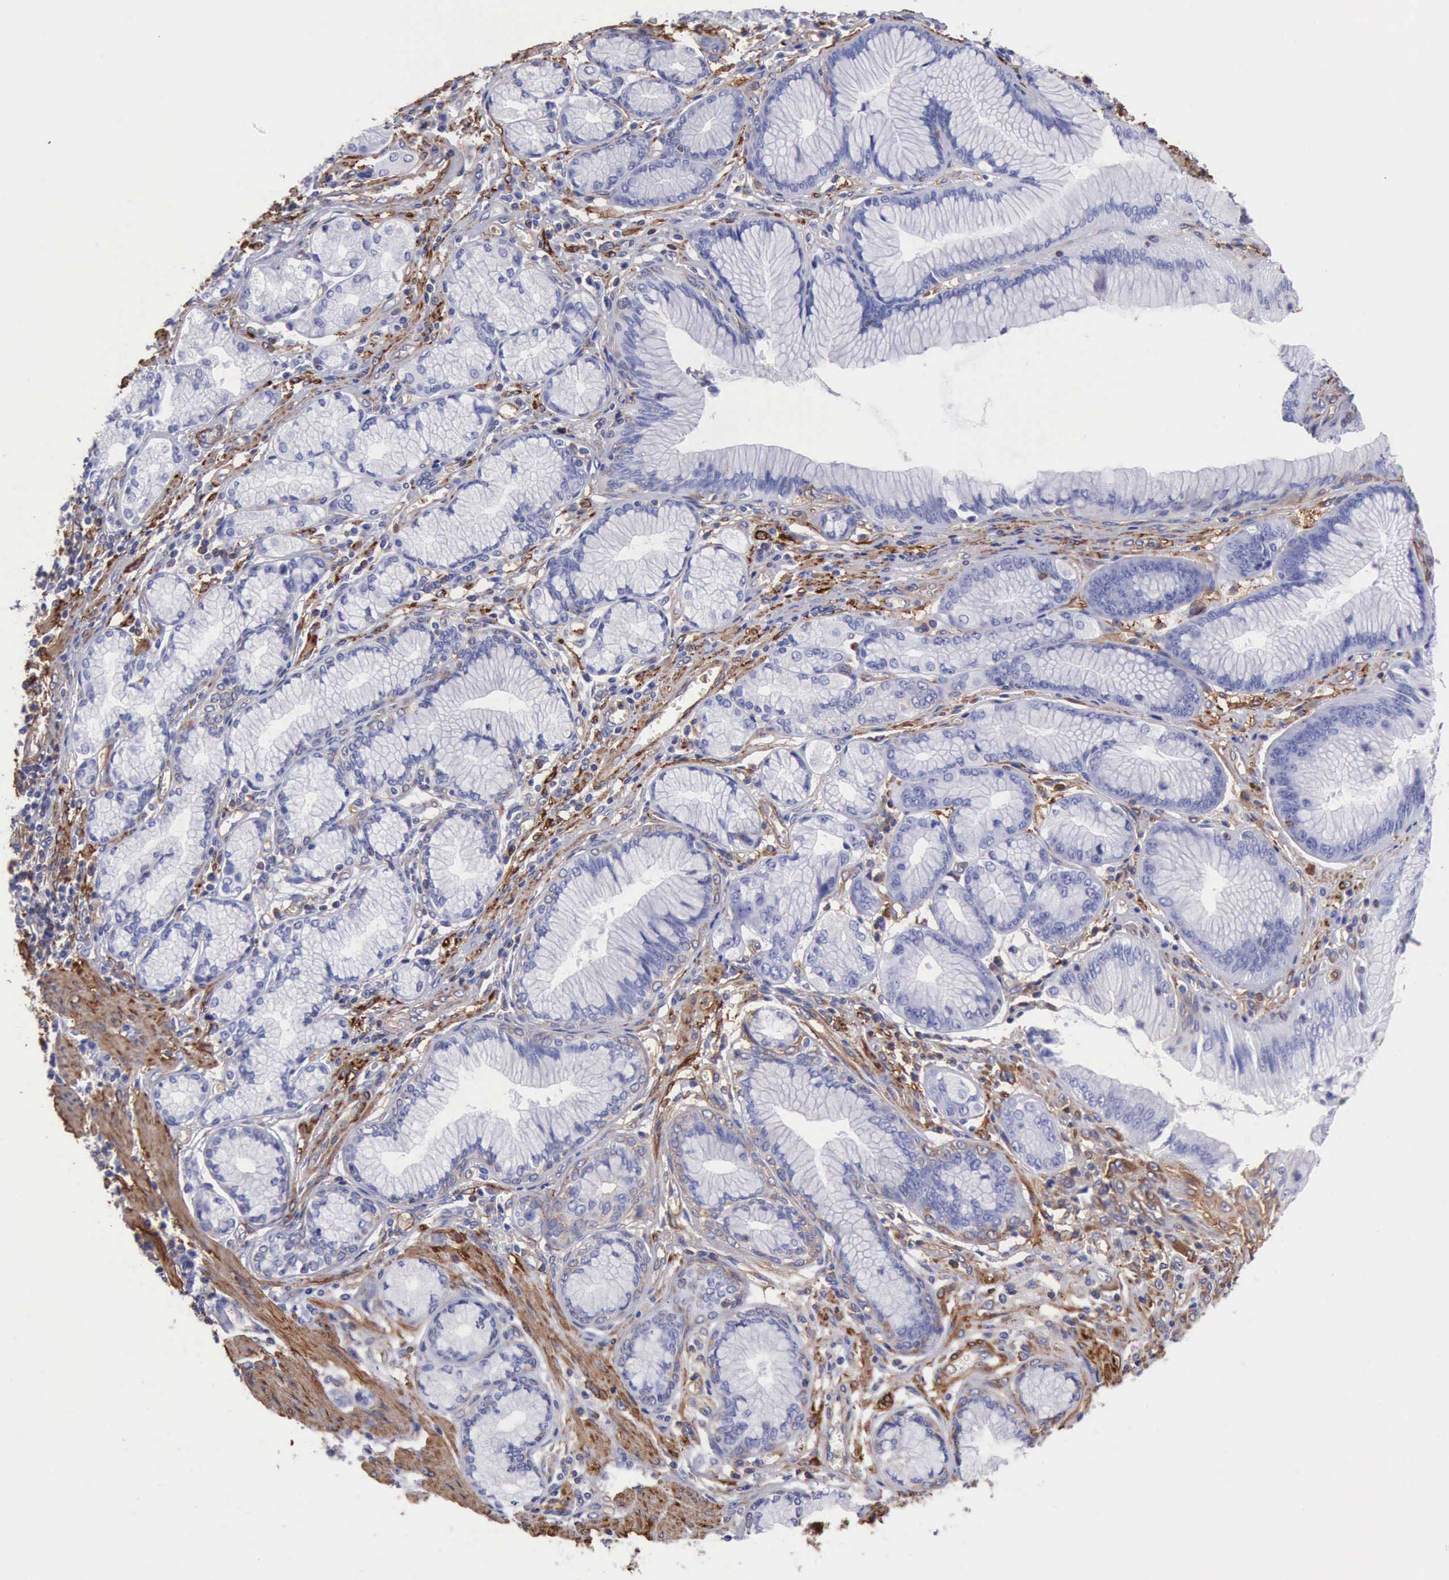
{"staining": {"intensity": "negative", "quantity": "none", "location": "none"}, "tissue": "stomach cancer", "cell_type": "Tumor cells", "image_type": "cancer", "snomed": [{"axis": "morphology", "description": "Adenocarcinoma, NOS"}, {"axis": "topography", "description": "Pancreas"}, {"axis": "topography", "description": "Stomach, upper"}], "caption": "This is an IHC histopathology image of human stomach adenocarcinoma. There is no positivity in tumor cells.", "gene": "FLNA", "patient": {"sex": "male", "age": 77}}